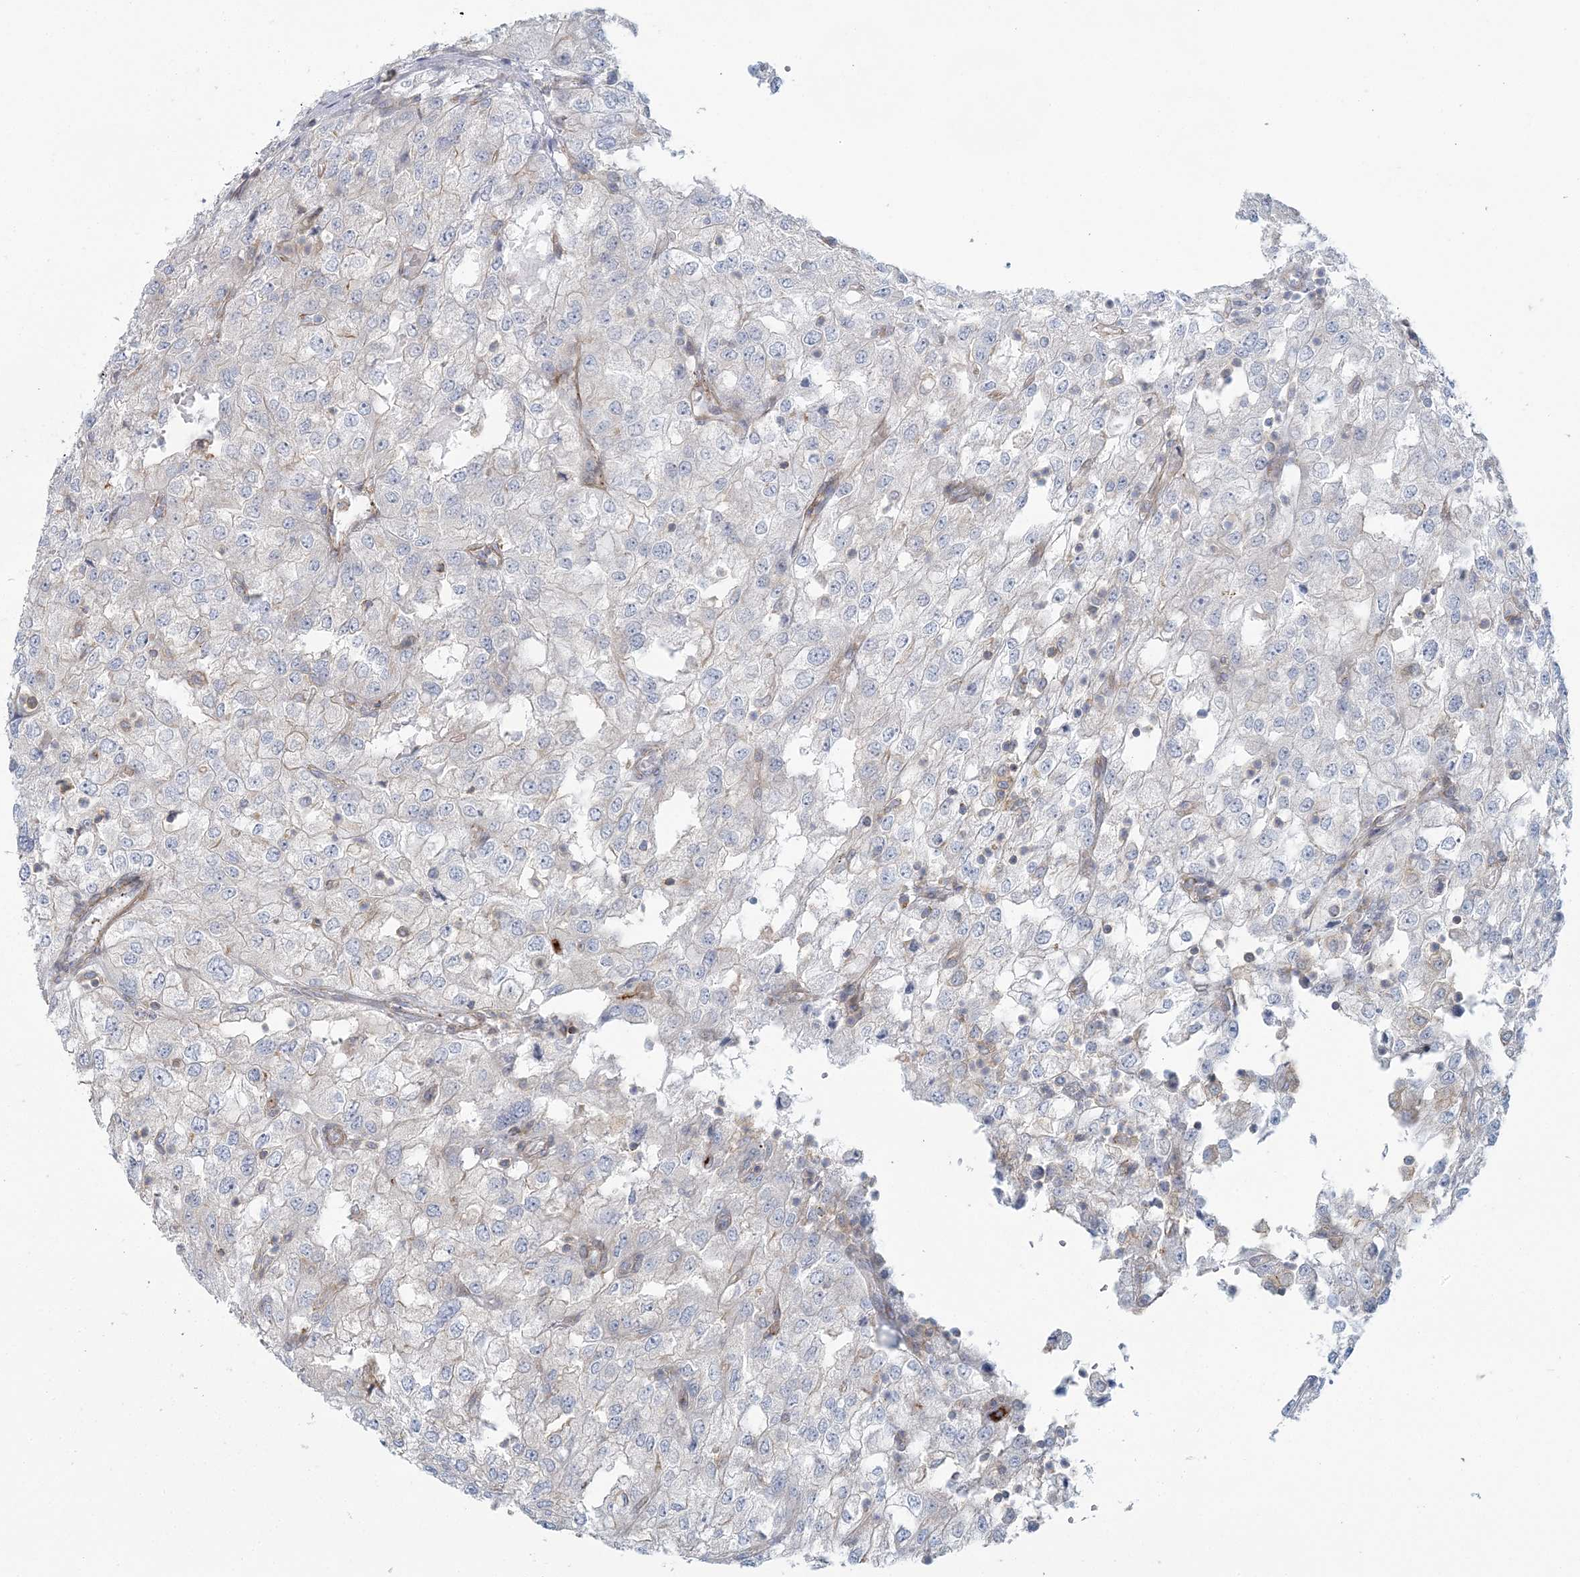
{"staining": {"intensity": "negative", "quantity": "none", "location": "none"}, "tissue": "renal cancer", "cell_type": "Tumor cells", "image_type": "cancer", "snomed": [{"axis": "morphology", "description": "Adenocarcinoma, NOS"}, {"axis": "topography", "description": "Kidney"}], "caption": "Tumor cells are negative for protein expression in human adenocarcinoma (renal).", "gene": "CUEDC2", "patient": {"sex": "female", "age": 54}}